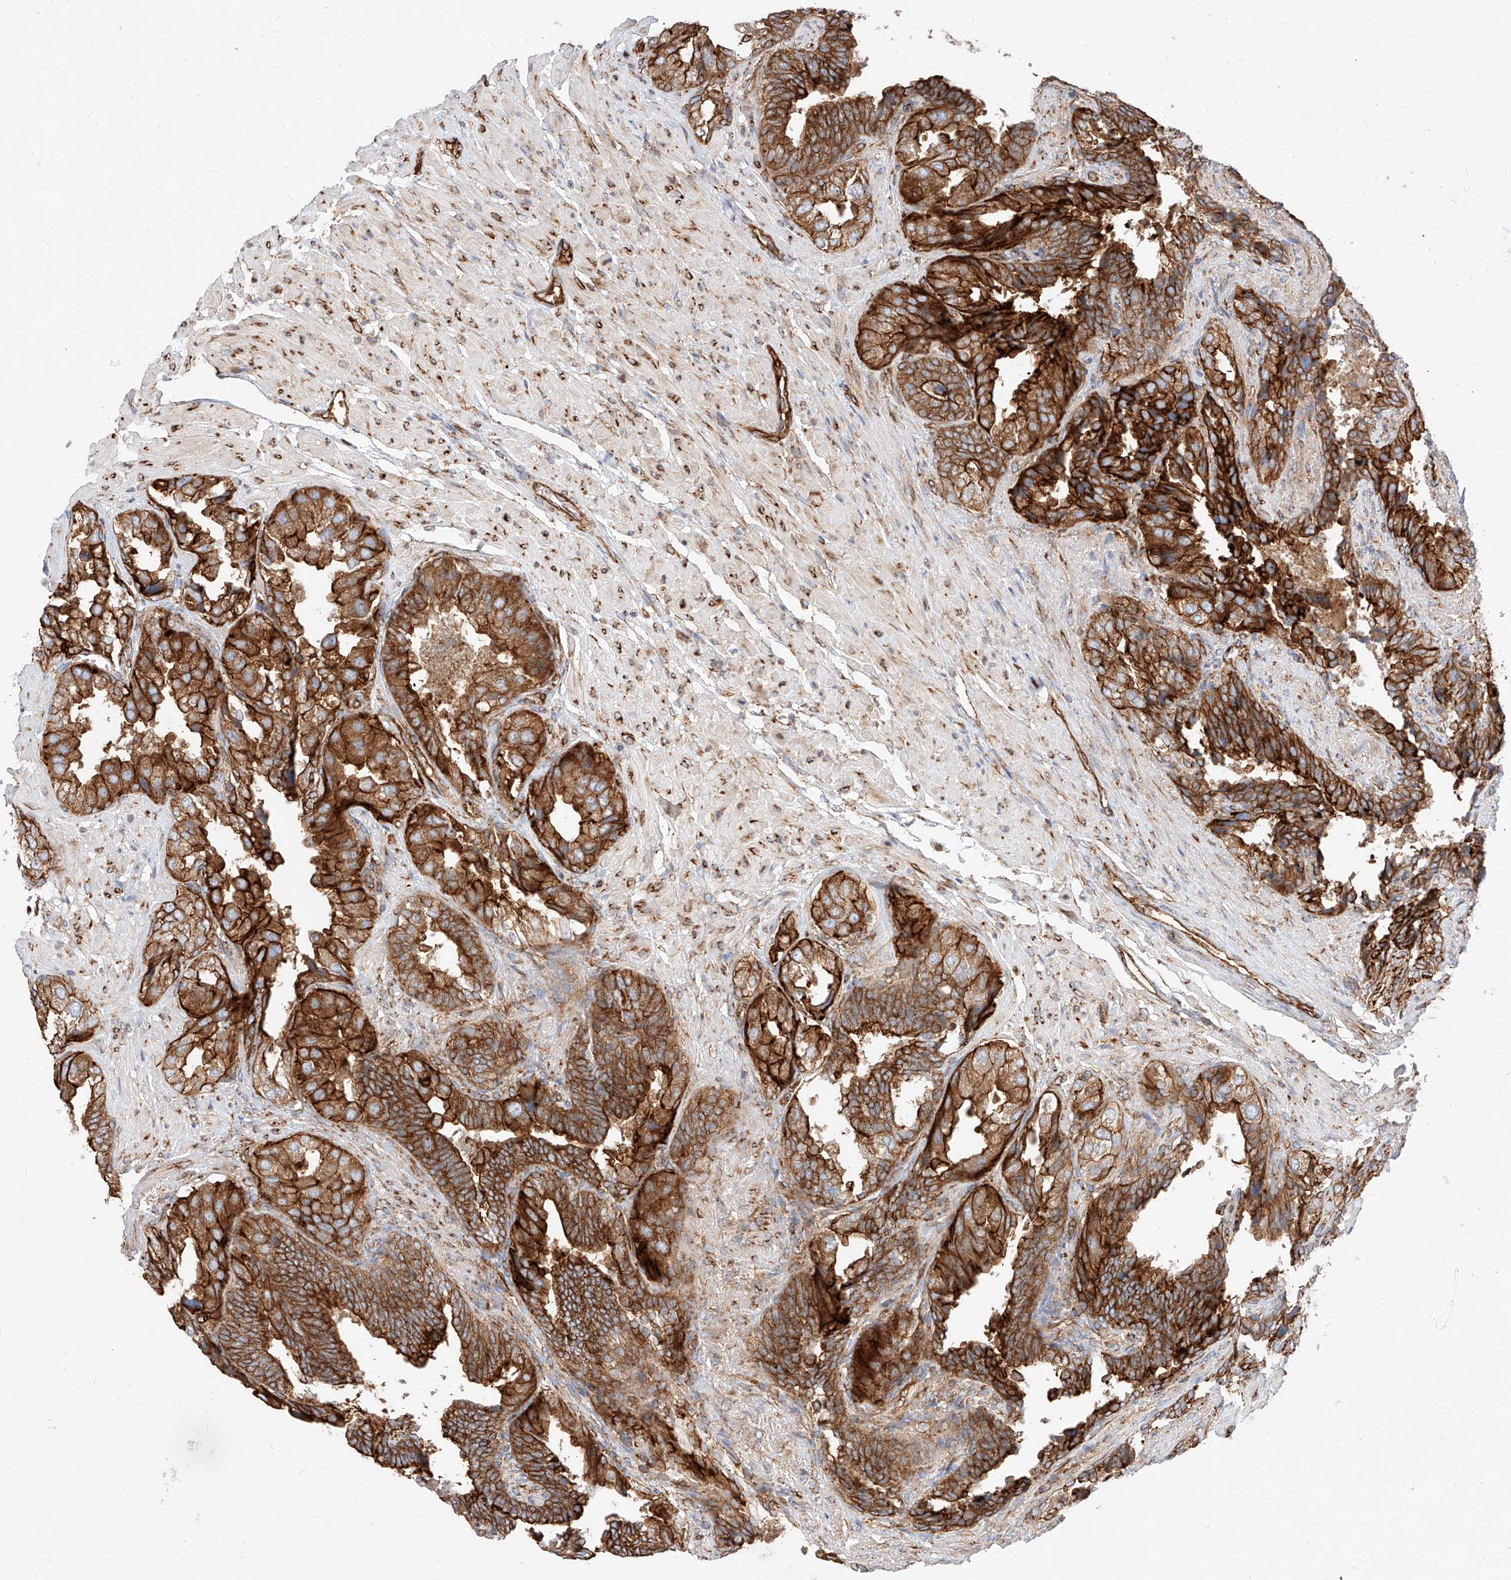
{"staining": {"intensity": "strong", "quantity": ">75%", "location": "cytoplasmic/membranous"}, "tissue": "seminal vesicle", "cell_type": "Glandular cells", "image_type": "normal", "snomed": [{"axis": "morphology", "description": "Normal tissue, NOS"}, {"axis": "topography", "description": "Seminal veicle"}, {"axis": "topography", "description": "Peripheral nerve tissue"}], "caption": "Benign seminal vesicle reveals strong cytoplasmic/membranous staining in about >75% of glandular cells (DAB IHC with brightfield microscopy, high magnification)..", "gene": "CSGALNACT2", "patient": {"sex": "male", "age": 63}}